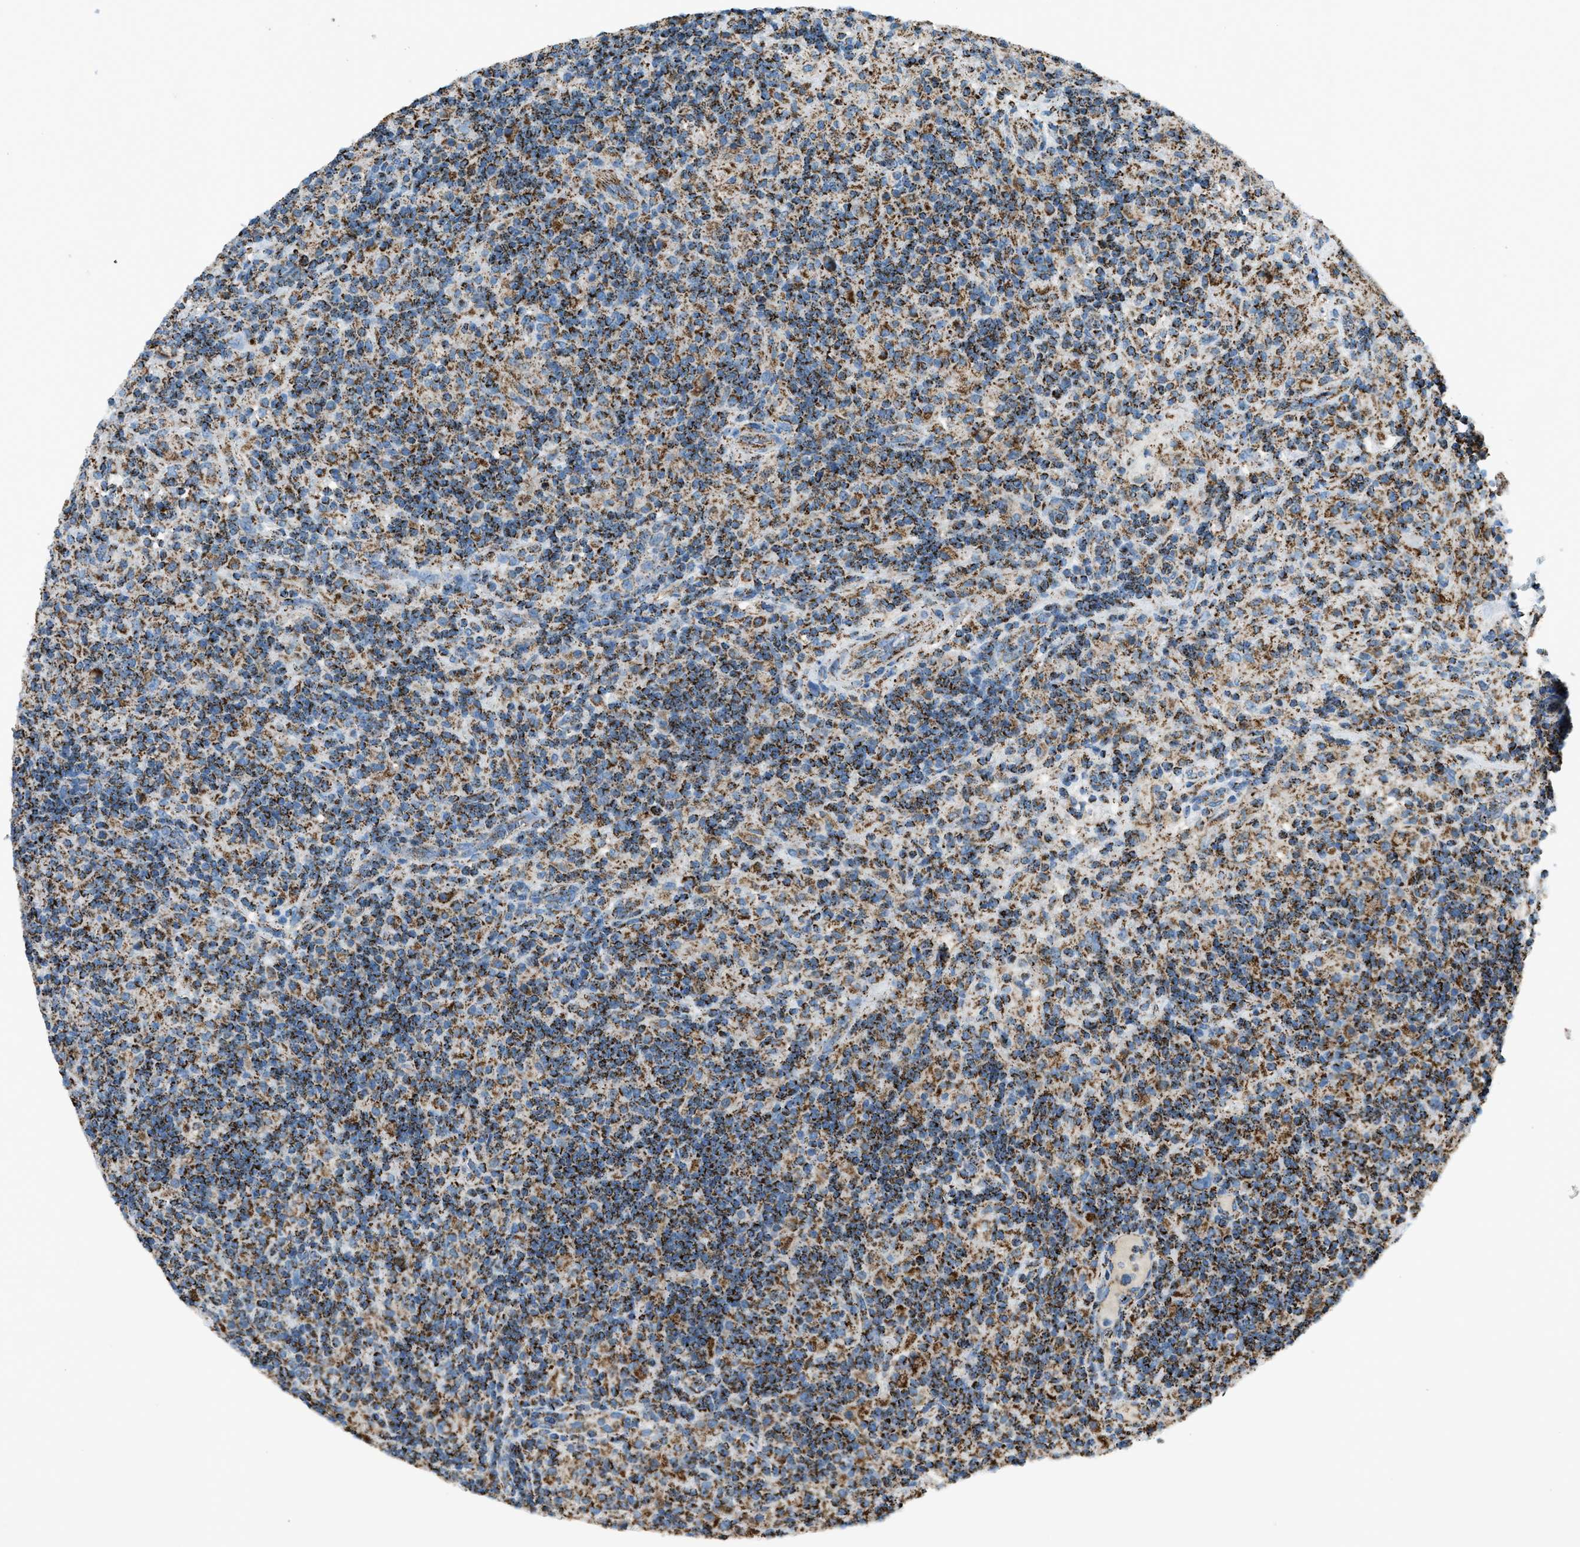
{"staining": {"intensity": "moderate", "quantity": ">75%", "location": "cytoplasmic/membranous"}, "tissue": "lymphoma", "cell_type": "Tumor cells", "image_type": "cancer", "snomed": [{"axis": "morphology", "description": "Hodgkin's disease, NOS"}, {"axis": "topography", "description": "Lymph node"}], "caption": "Protein expression analysis of human Hodgkin's disease reveals moderate cytoplasmic/membranous staining in about >75% of tumor cells.", "gene": "MDH2", "patient": {"sex": "male", "age": 70}}